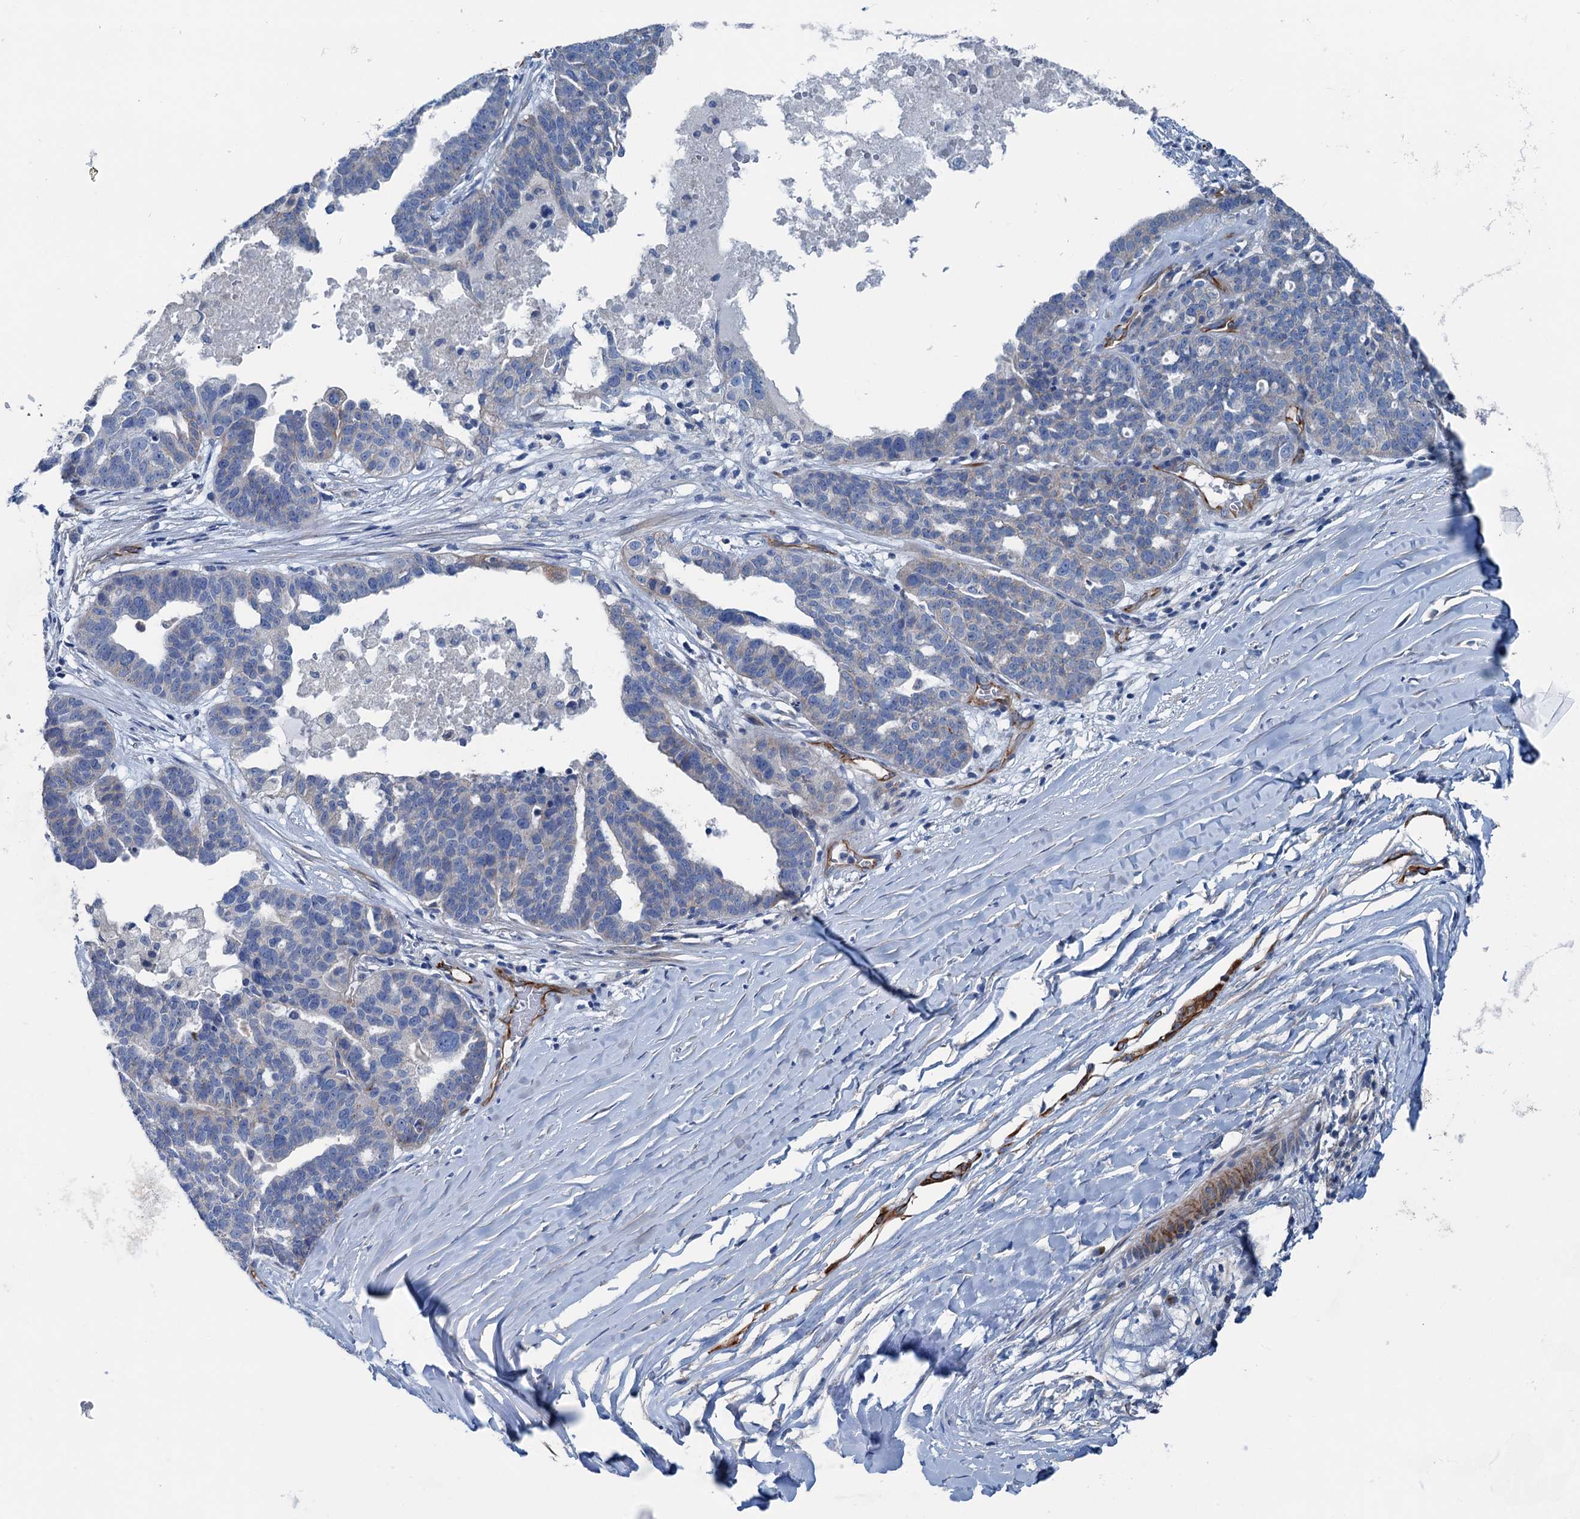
{"staining": {"intensity": "negative", "quantity": "none", "location": "none"}, "tissue": "ovarian cancer", "cell_type": "Tumor cells", "image_type": "cancer", "snomed": [{"axis": "morphology", "description": "Cystadenocarcinoma, serous, NOS"}, {"axis": "topography", "description": "Ovary"}], "caption": "This is an immunohistochemistry photomicrograph of human ovarian serous cystadenocarcinoma. There is no expression in tumor cells.", "gene": "CALCOCO1", "patient": {"sex": "female", "age": 59}}